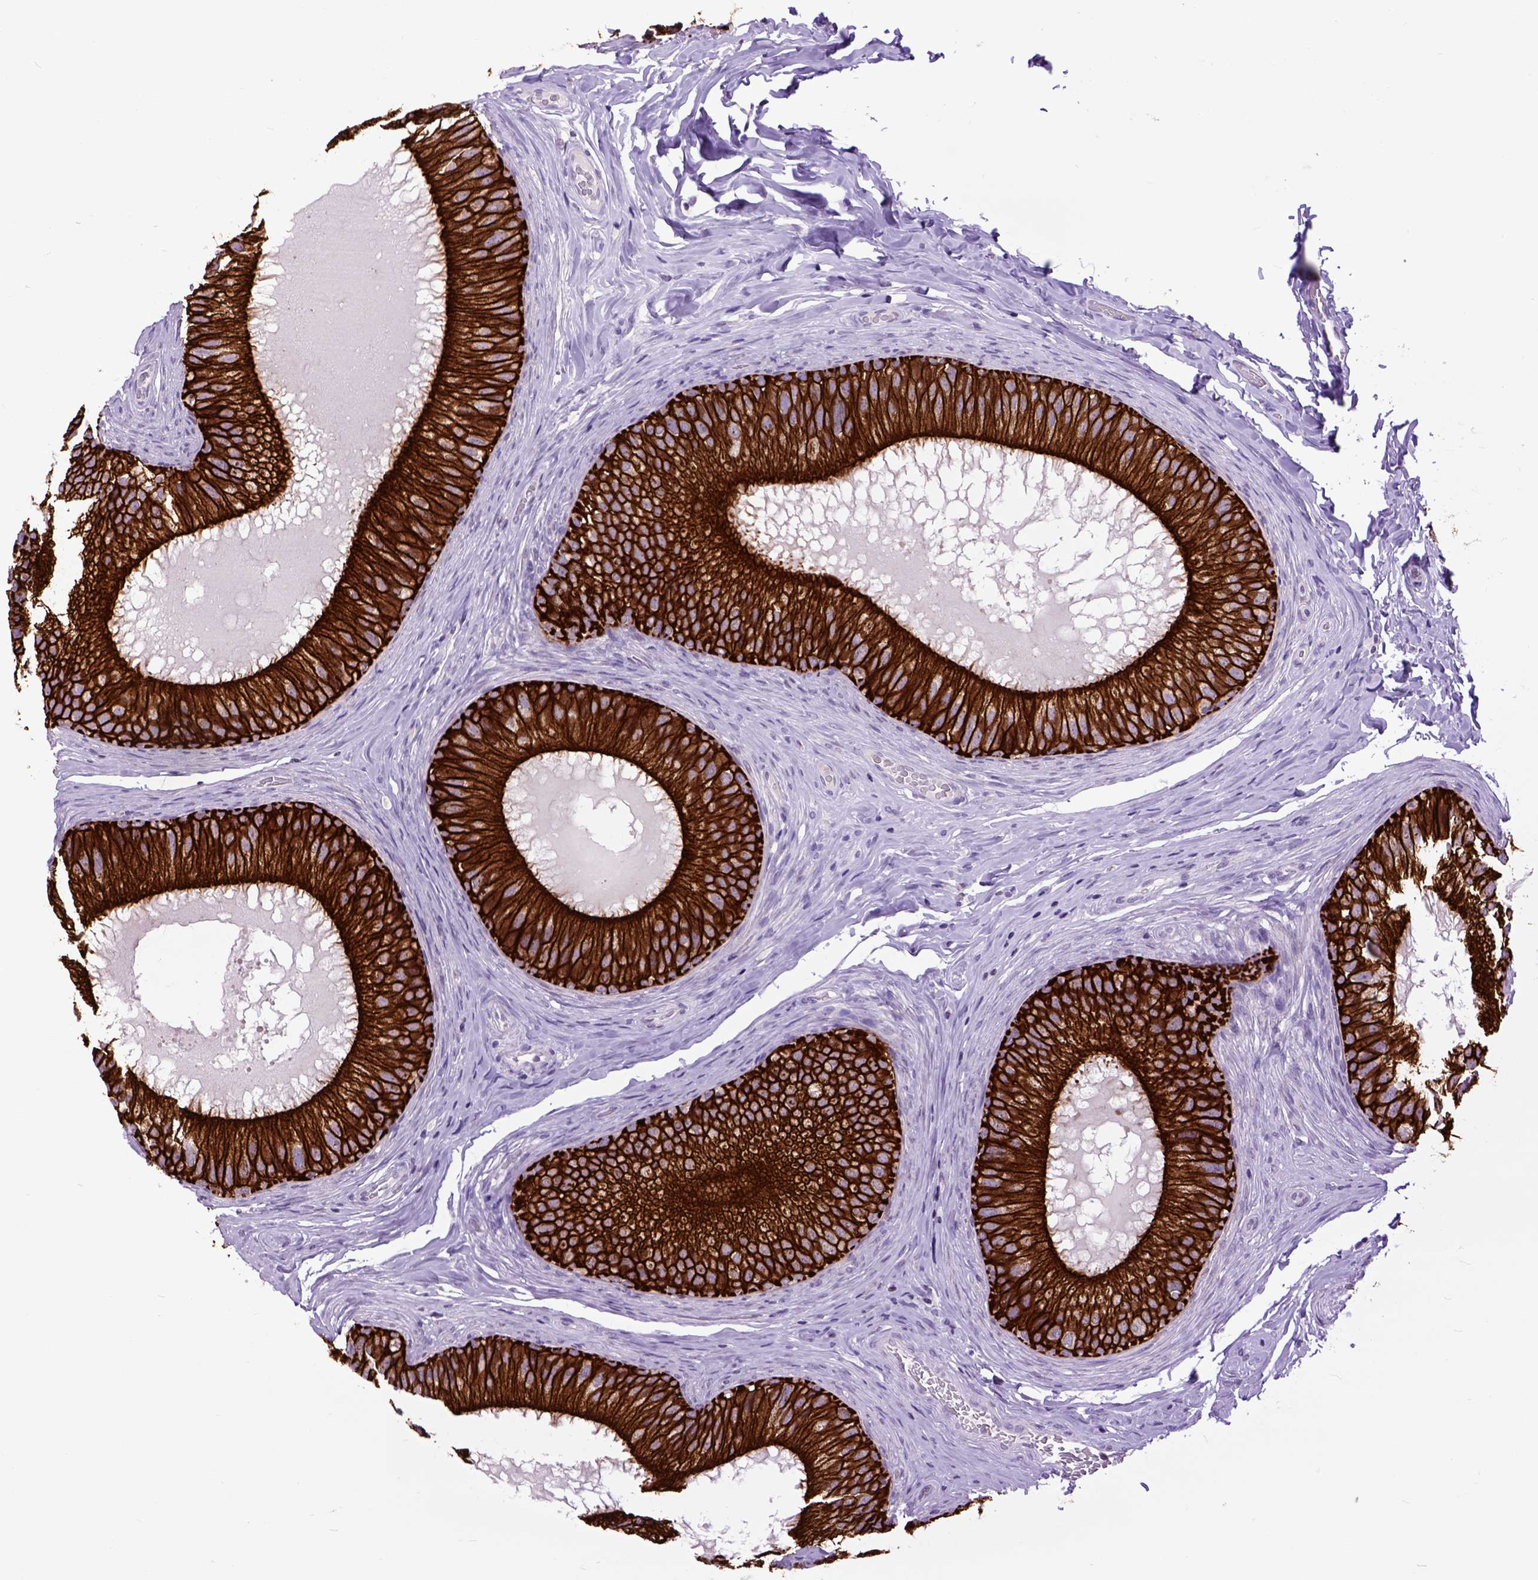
{"staining": {"intensity": "strong", "quantity": ">75%", "location": "cytoplasmic/membranous"}, "tissue": "epididymis", "cell_type": "Glandular cells", "image_type": "normal", "snomed": [{"axis": "morphology", "description": "Normal tissue, NOS"}, {"axis": "topography", "description": "Epididymis"}], "caption": "Human epididymis stained for a protein (brown) demonstrates strong cytoplasmic/membranous positive positivity in about >75% of glandular cells.", "gene": "RAB25", "patient": {"sex": "male", "age": 34}}